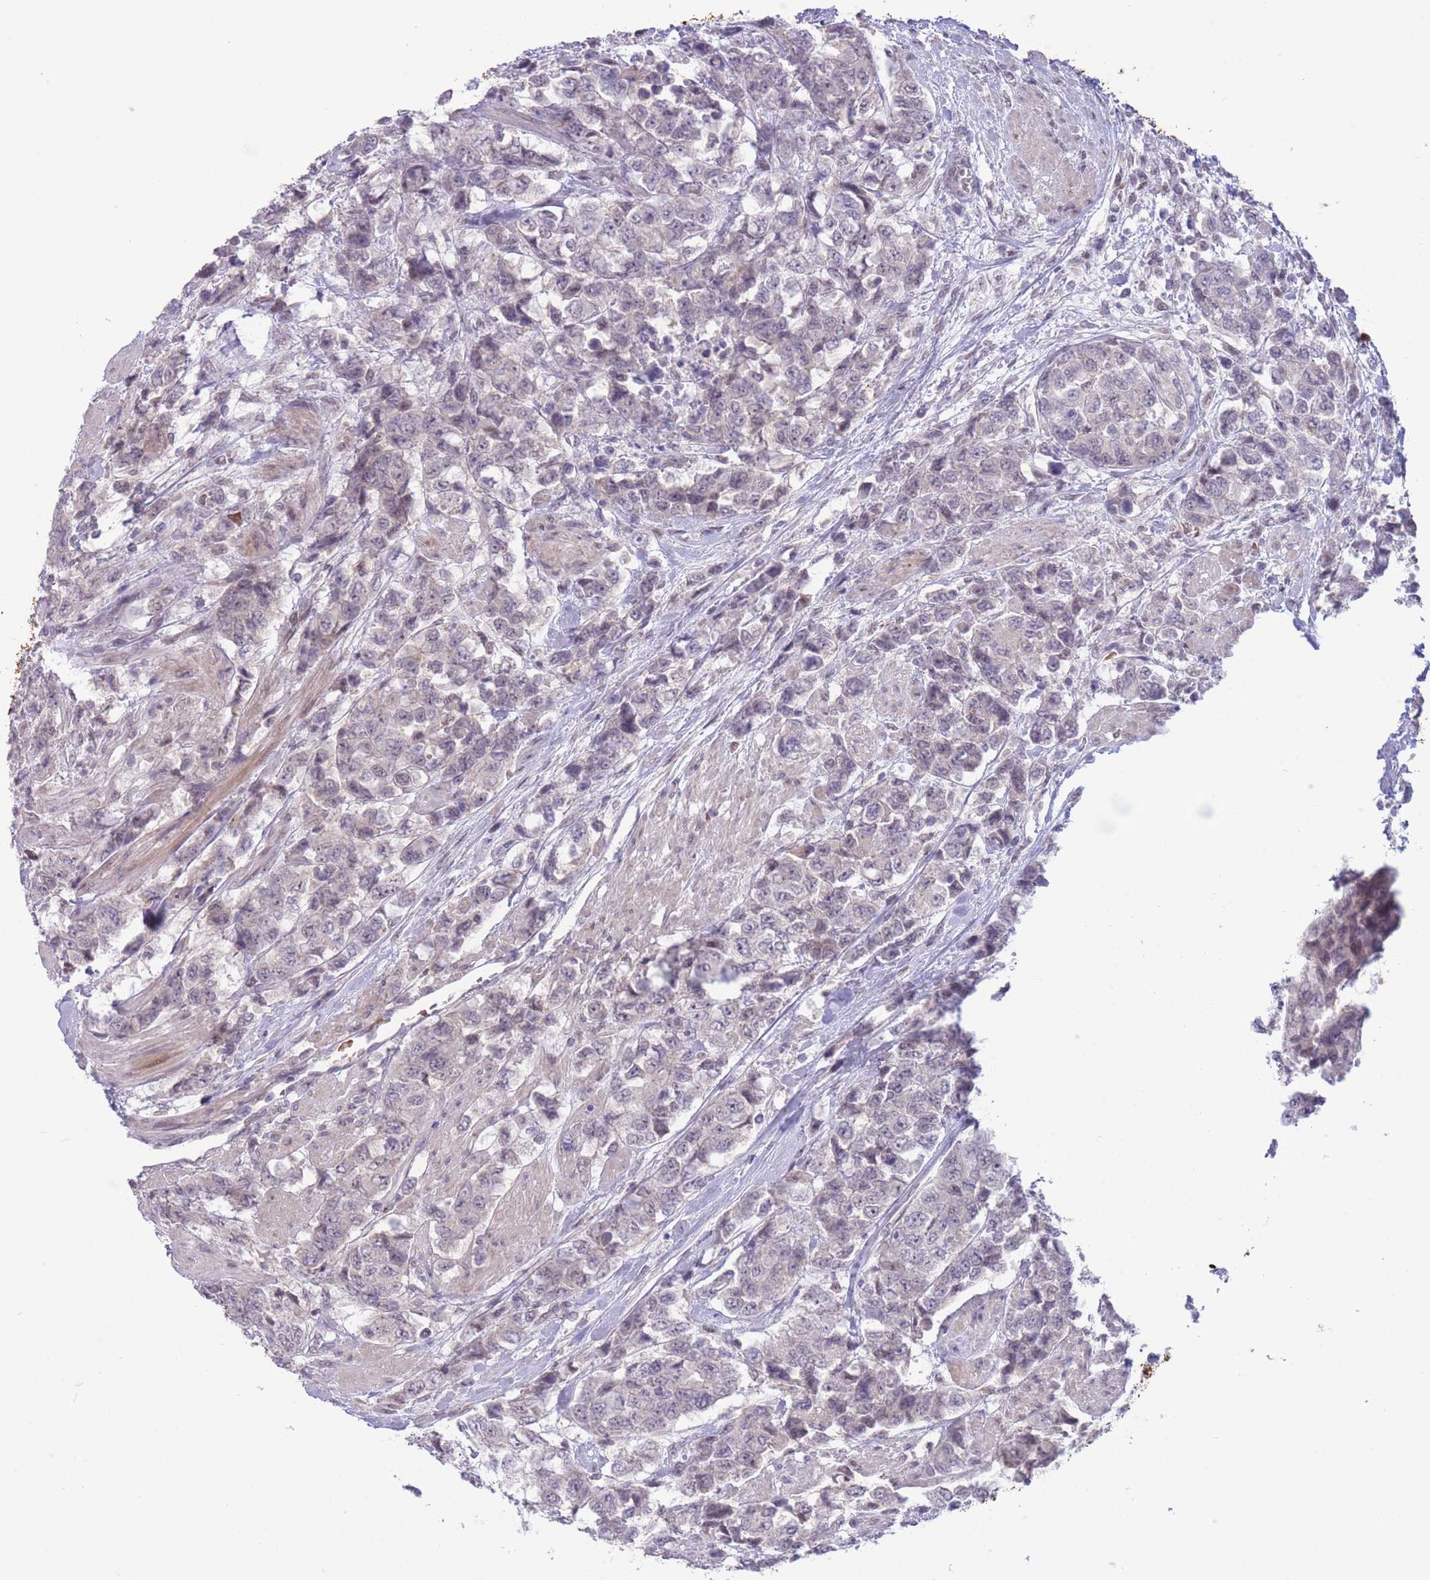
{"staining": {"intensity": "negative", "quantity": "none", "location": "none"}, "tissue": "urothelial cancer", "cell_type": "Tumor cells", "image_type": "cancer", "snomed": [{"axis": "morphology", "description": "Urothelial carcinoma, High grade"}, {"axis": "topography", "description": "Urinary bladder"}], "caption": "The image displays no significant positivity in tumor cells of urothelial cancer.", "gene": "FBXO46", "patient": {"sex": "female", "age": 78}}